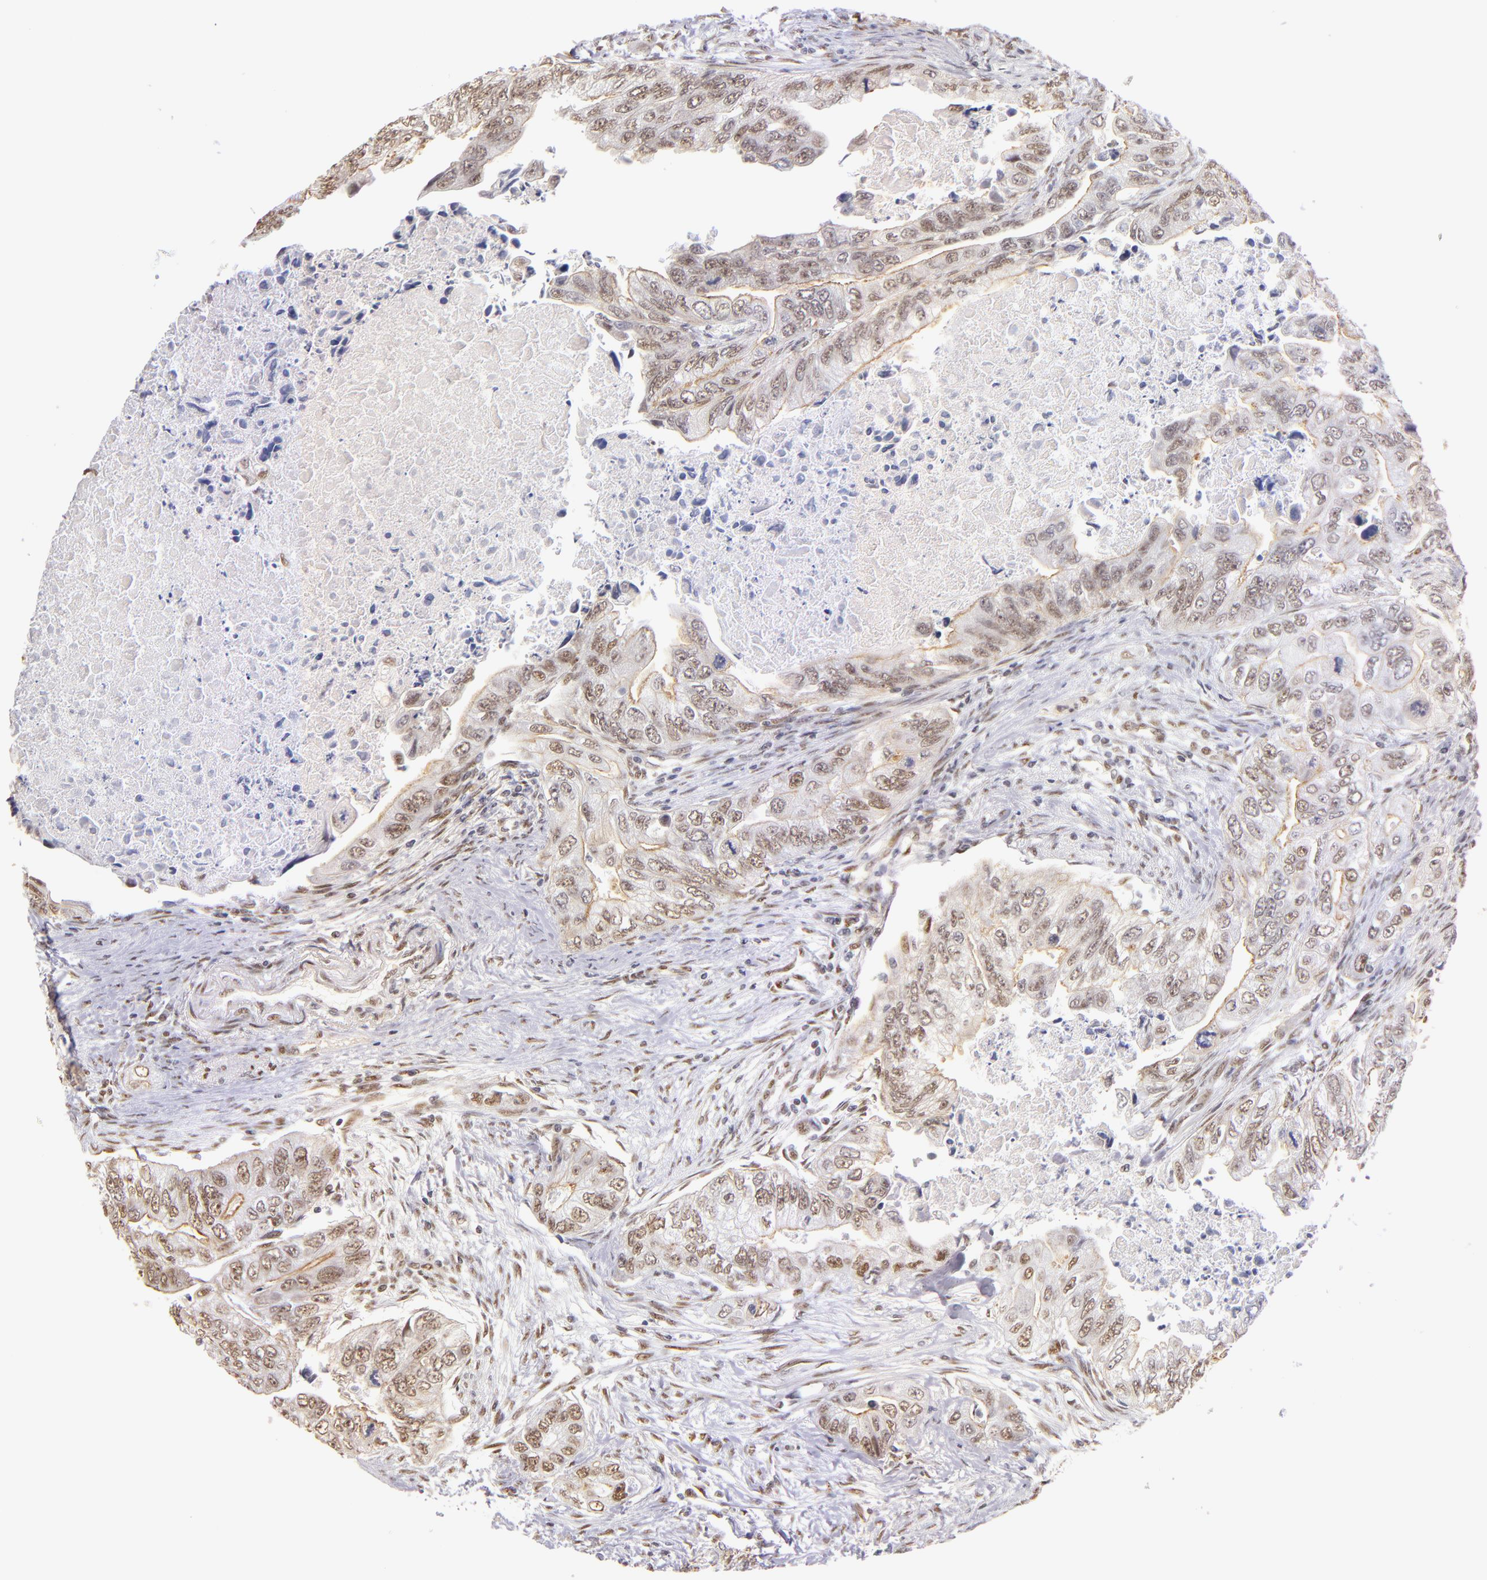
{"staining": {"intensity": "weak", "quantity": ">75%", "location": "nuclear"}, "tissue": "colorectal cancer", "cell_type": "Tumor cells", "image_type": "cancer", "snomed": [{"axis": "morphology", "description": "Adenocarcinoma, NOS"}, {"axis": "topography", "description": "Colon"}], "caption": "Weak nuclear protein staining is seen in approximately >75% of tumor cells in colorectal cancer. (Stains: DAB (3,3'-diaminobenzidine) in brown, nuclei in blue, Microscopy: brightfield microscopy at high magnification).", "gene": "NCOR2", "patient": {"sex": "female", "age": 11}}